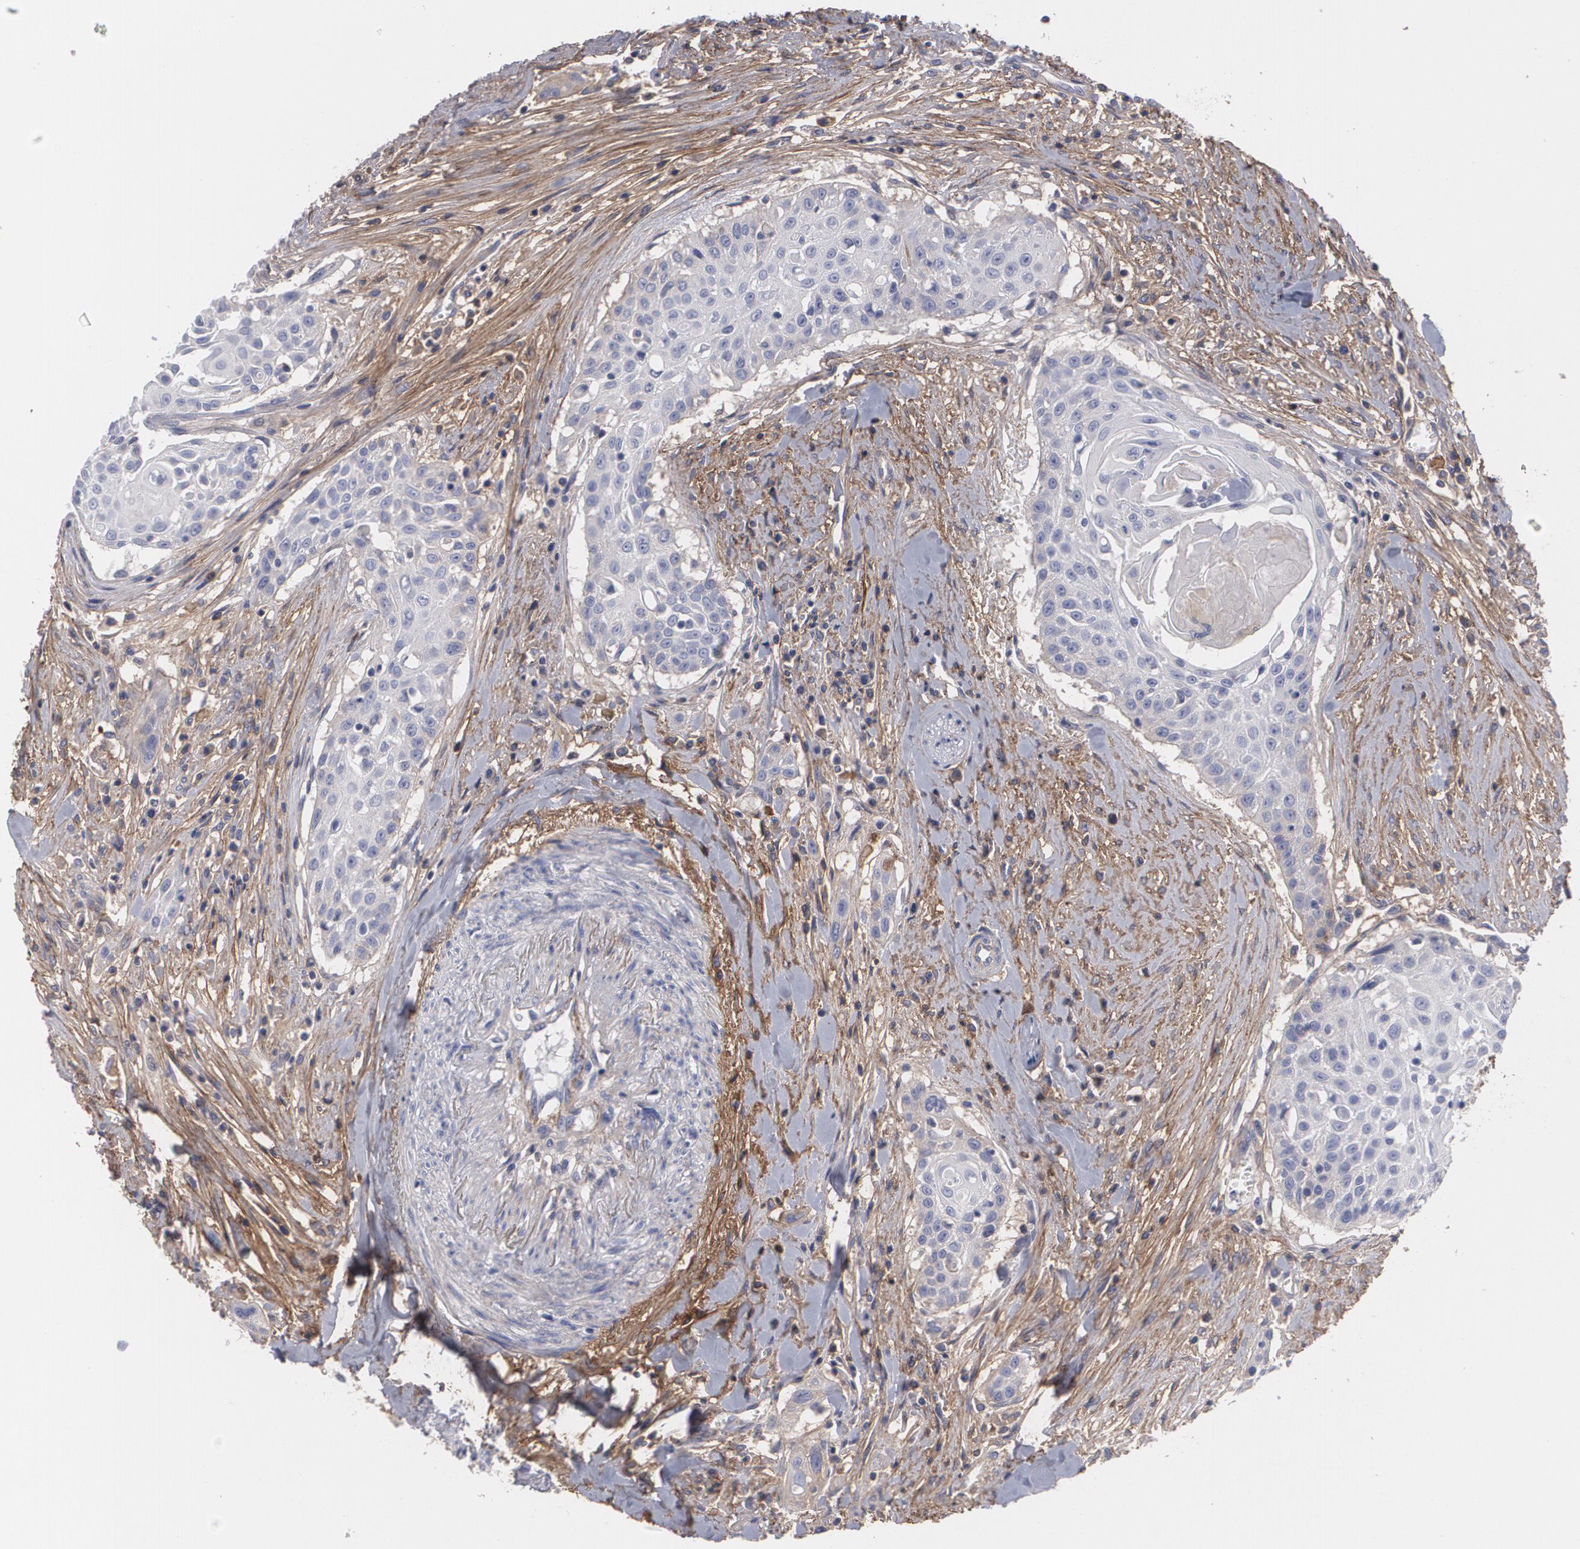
{"staining": {"intensity": "negative", "quantity": "none", "location": "none"}, "tissue": "head and neck cancer", "cell_type": "Tumor cells", "image_type": "cancer", "snomed": [{"axis": "morphology", "description": "Squamous cell carcinoma, NOS"}, {"axis": "morphology", "description": "Squamous cell carcinoma, metastatic, NOS"}, {"axis": "topography", "description": "Lymph node"}, {"axis": "topography", "description": "Salivary gland"}, {"axis": "topography", "description": "Head-Neck"}], "caption": "High power microscopy photomicrograph of an immunohistochemistry (IHC) histopathology image of head and neck metastatic squamous cell carcinoma, revealing no significant staining in tumor cells.", "gene": "FBLN1", "patient": {"sex": "female", "age": 74}}